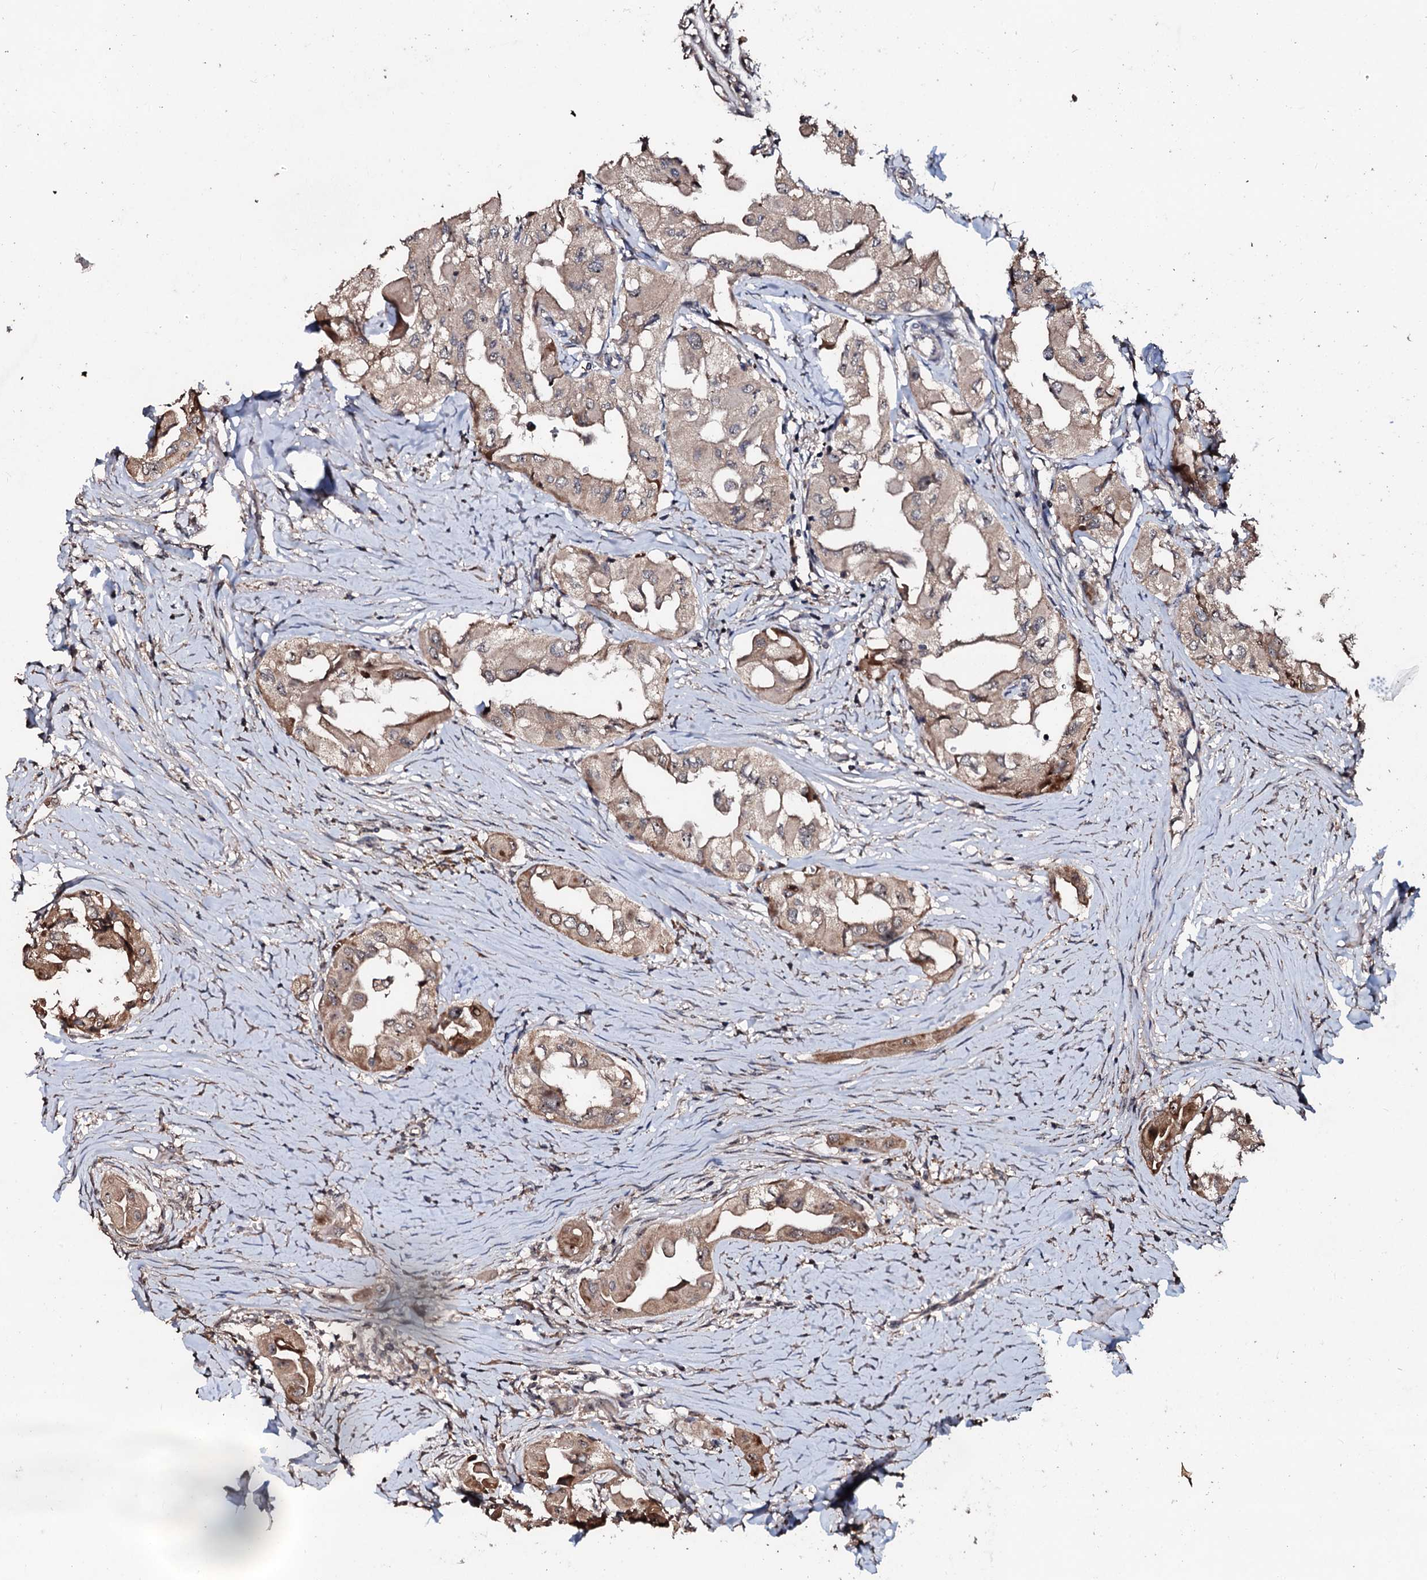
{"staining": {"intensity": "moderate", "quantity": ">75%", "location": "cytoplasmic/membranous,nuclear"}, "tissue": "thyroid cancer", "cell_type": "Tumor cells", "image_type": "cancer", "snomed": [{"axis": "morphology", "description": "Papillary adenocarcinoma, NOS"}, {"axis": "topography", "description": "Thyroid gland"}], "caption": "Thyroid cancer (papillary adenocarcinoma) was stained to show a protein in brown. There is medium levels of moderate cytoplasmic/membranous and nuclear positivity in about >75% of tumor cells. The protein of interest is stained brown, and the nuclei are stained in blue (DAB (3,3'-diaminobenzidine) IHC with brightfield microscopy, high magnification).", "gene": "SUPT7L", "patient": {"sex": "female", "age": 59}}